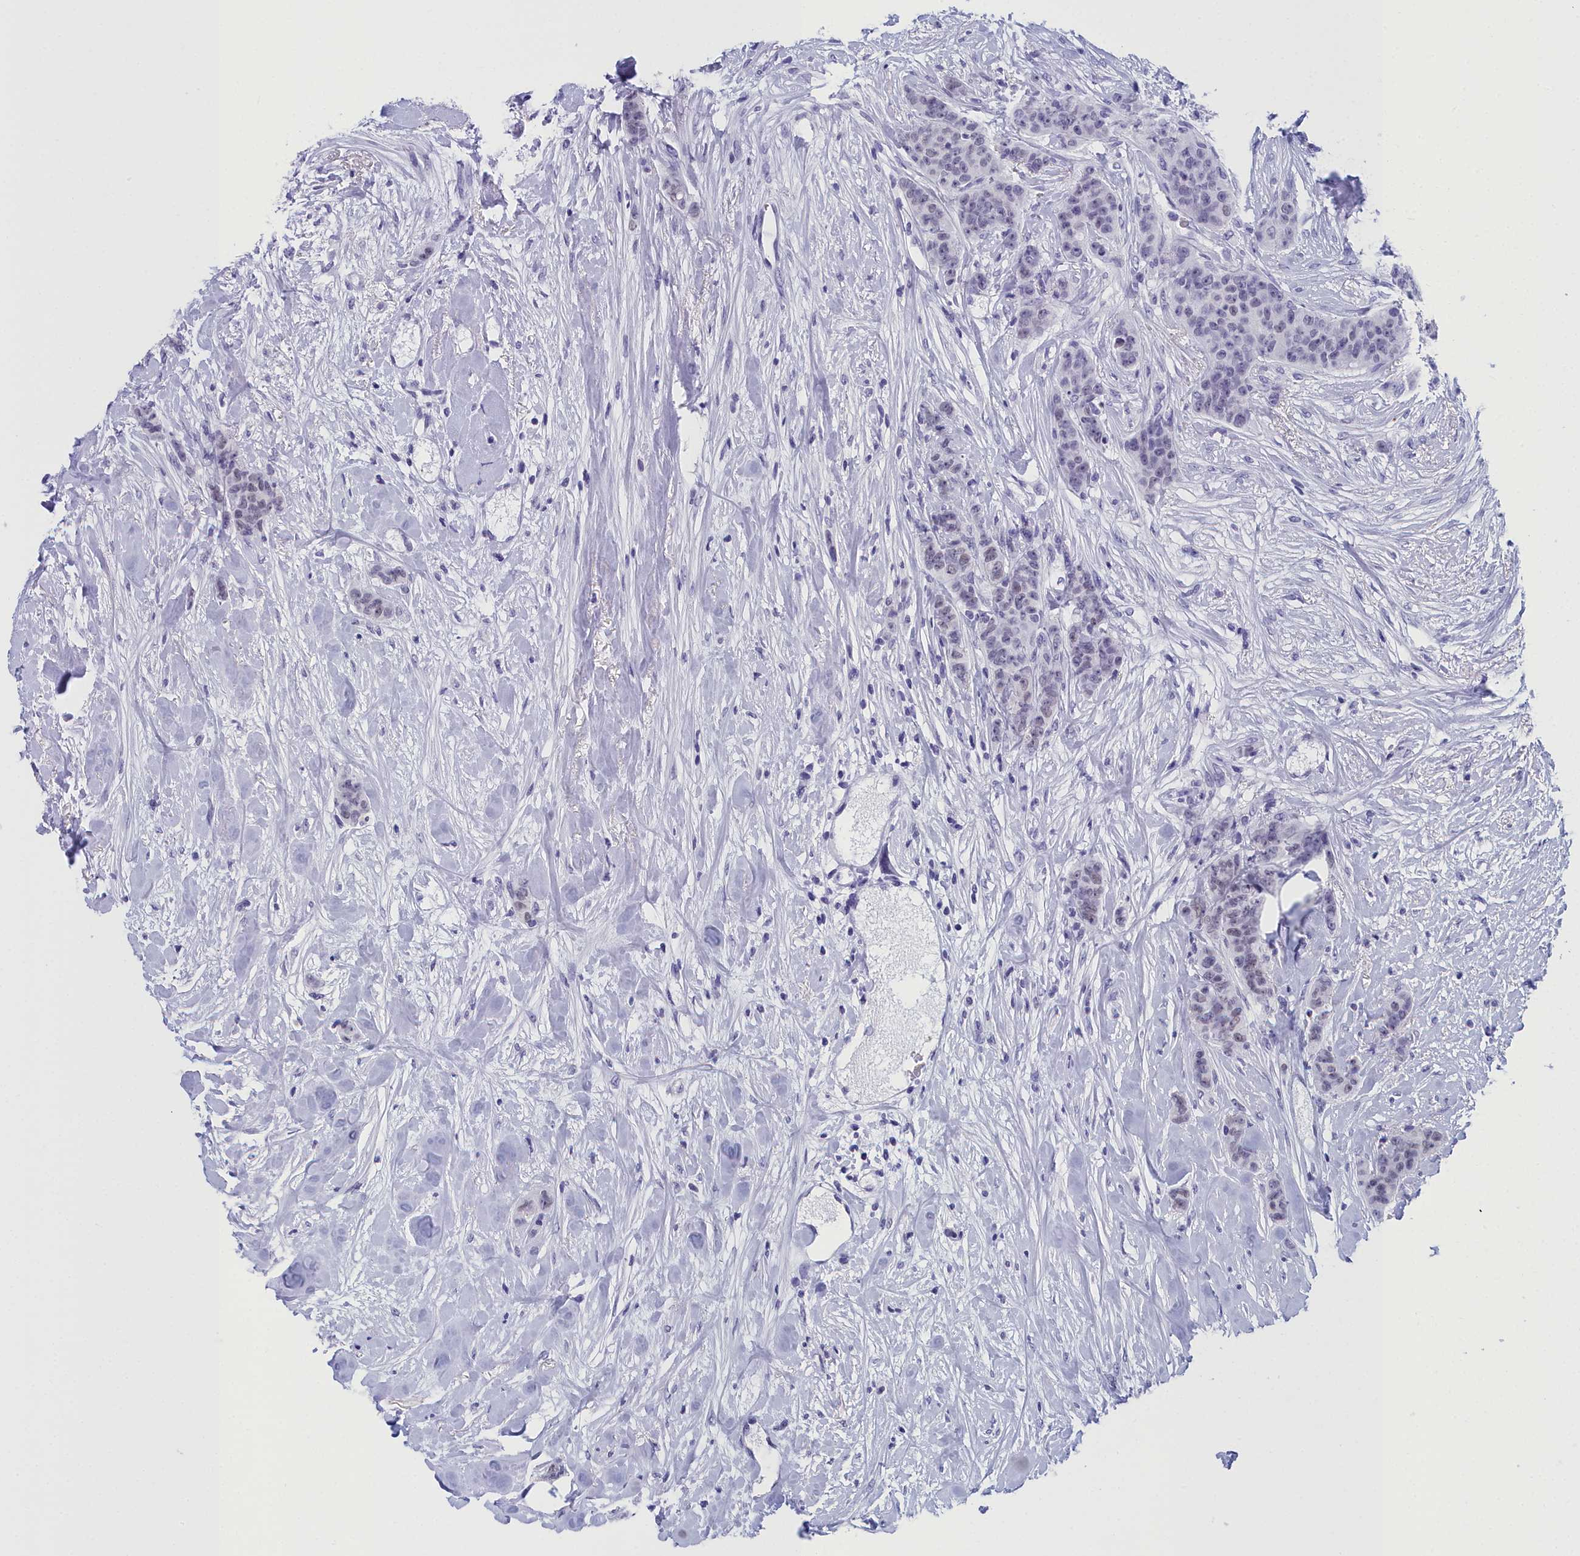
{"staining": {"intensity": "weak", "quantity": "<25%", "location": "nuclear"}, "tissue": "breast cancer", "cell_type": "Tumor cells", "image_type": "cancer", "snomed": [{"axis": "morphology", "description": "Duct carcinoma"}, {"axis": "topography", "description": "Breast"}], "caption": "This image is of breast invasive ductal carcinoma stained with IHC to label a protein in brown with the nuclei are counter-stained blue. There is no staining in tumor cells.", "gene": "CCDC97", "patient": {"sex": "female", "age": 40}}